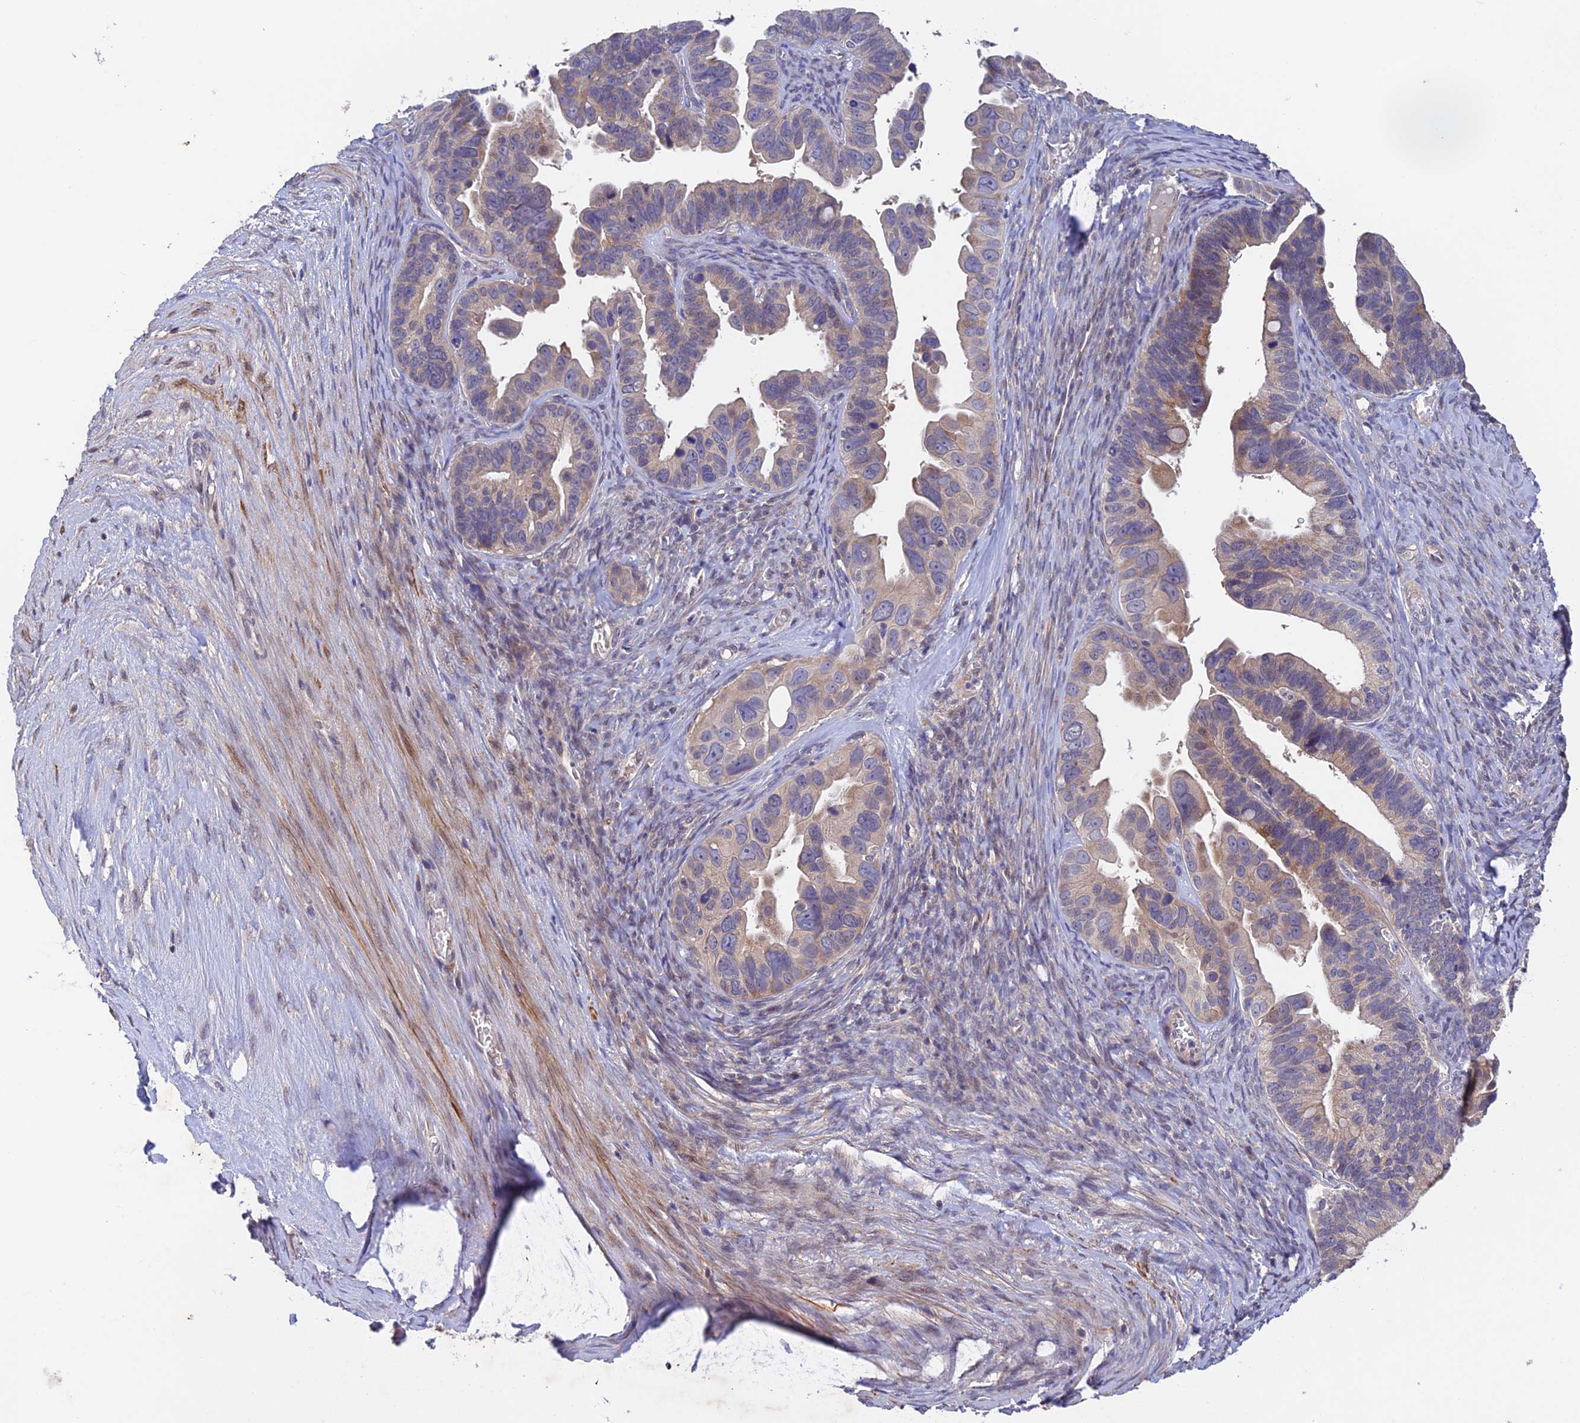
{"staining": {"intensity": "weak", "quantity": "<25%", "location": "cytoplasmic/membranous"}, "tissue": "ovarian cancer", "cell_type": "Tumor cells", "image_type": "cancer", "snomed": [{"axis": "morphology", "description": "Cystadenocarcinoma, serous, NOS"}, {"axis": "topography", "description": "Ovary"}], "caption": "DAB (3,3'-diaminobenzidine) immunohistochemical staining of ovarian serous cystadenocarcinoma shows no significant positivity in tumor cells.", "gene": "CWH43", "patient": {"sex": "female", "age": 56}}